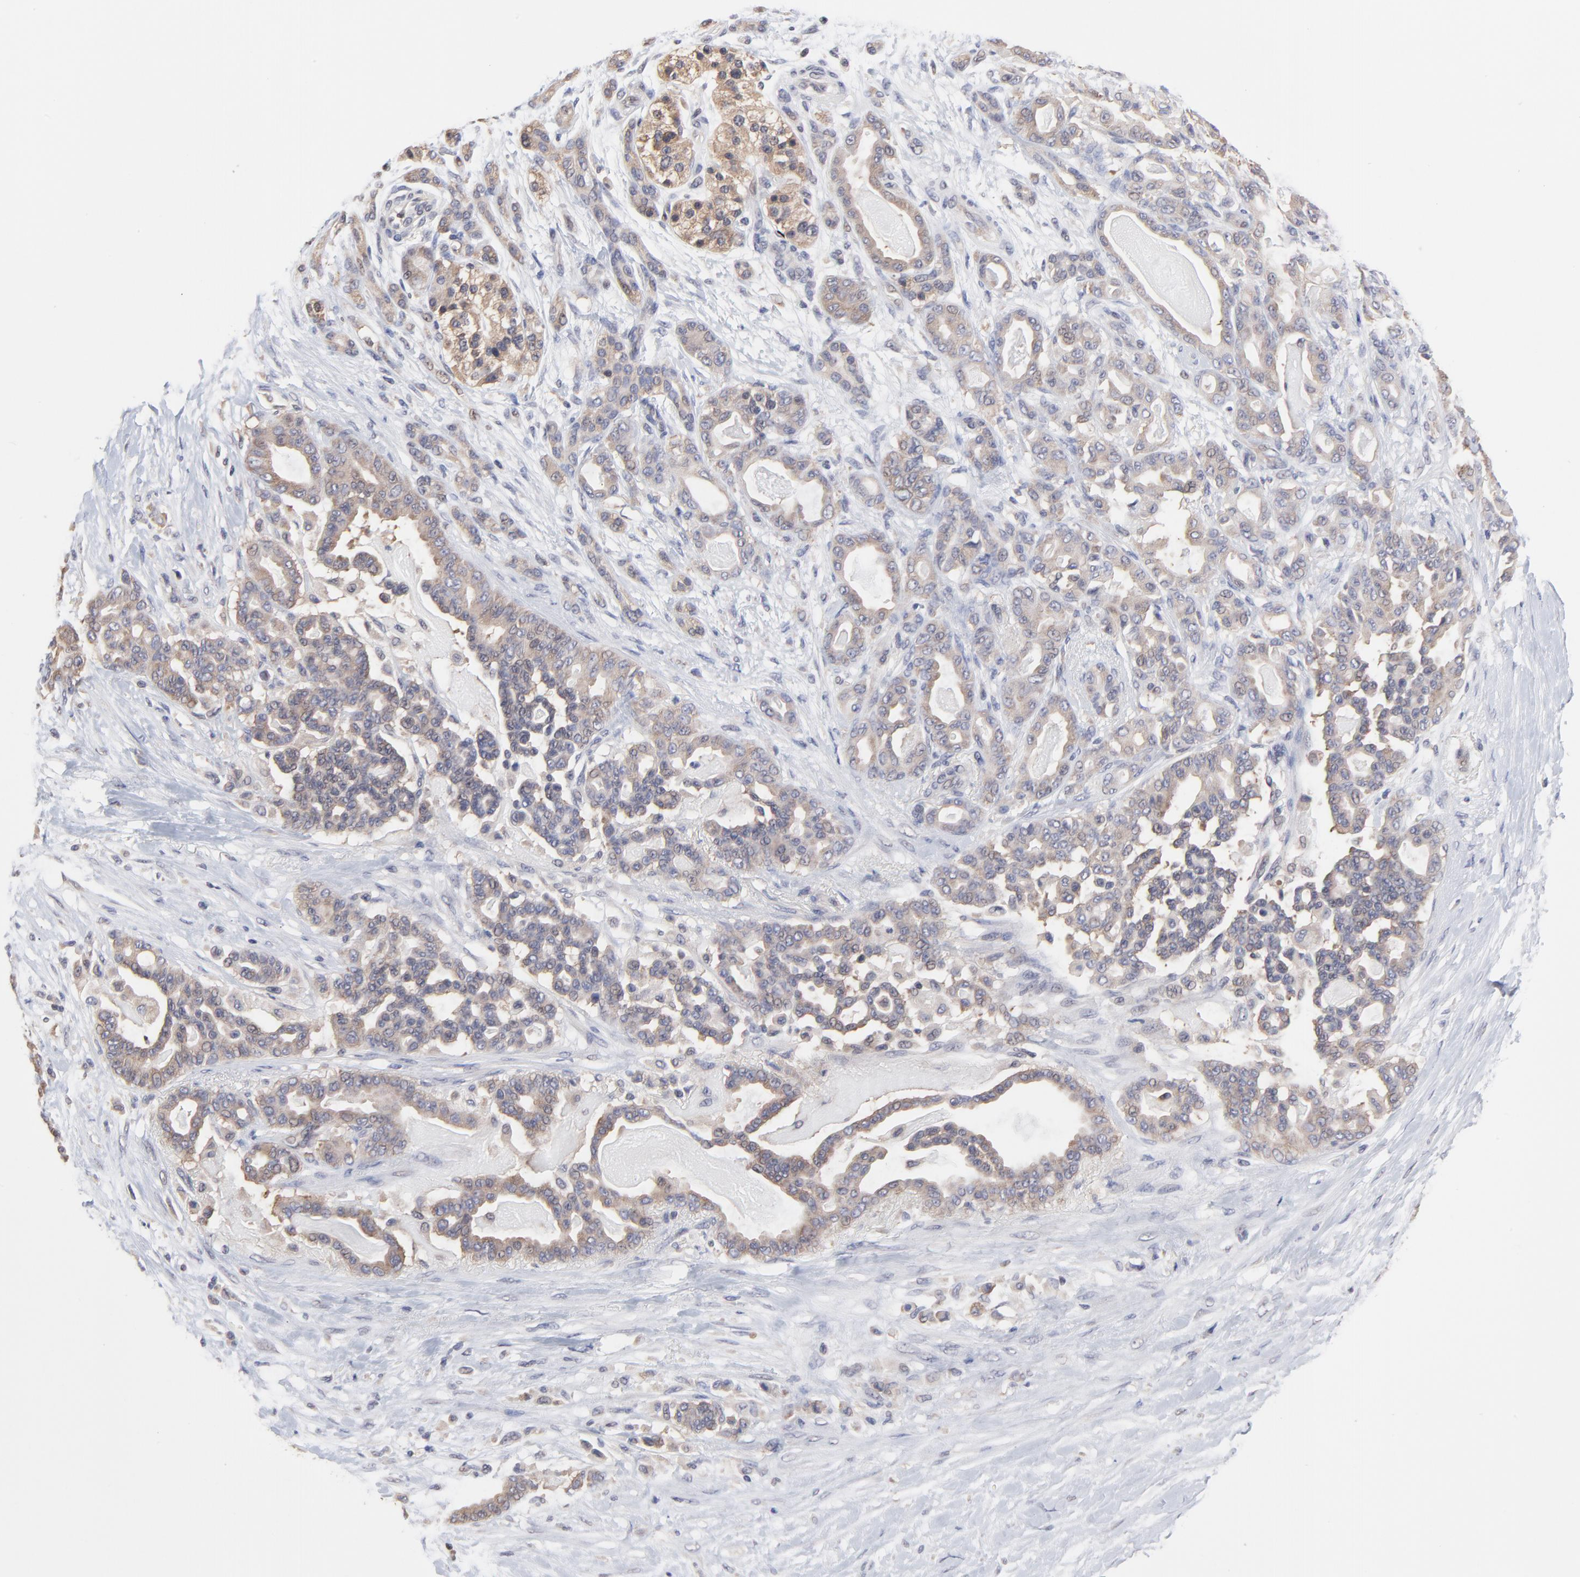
{"staining": {"intensity": "weak", "quantity": ">75%", "location": "cytoplasmic/membranous"}, "tissue": "pancreatic cancer", "cell_type": "Tumor cells", "image_type": "cancer", "snomed": [{"axis": "morphology", "description": "Adenocarcinoma, NOS"}, {"axis": "topography", "description": "Pancreas"}], "caption": "A micrograph of human pancreatic adenocarcinoma stained for a protein reveals weak cytoplasmic/membranous brown staining in tumor cells. (DAB IHC with brightfield microscopy, high magnification).", "gene": "CCT2", "patient": {"sex": "male", "age": 63}}